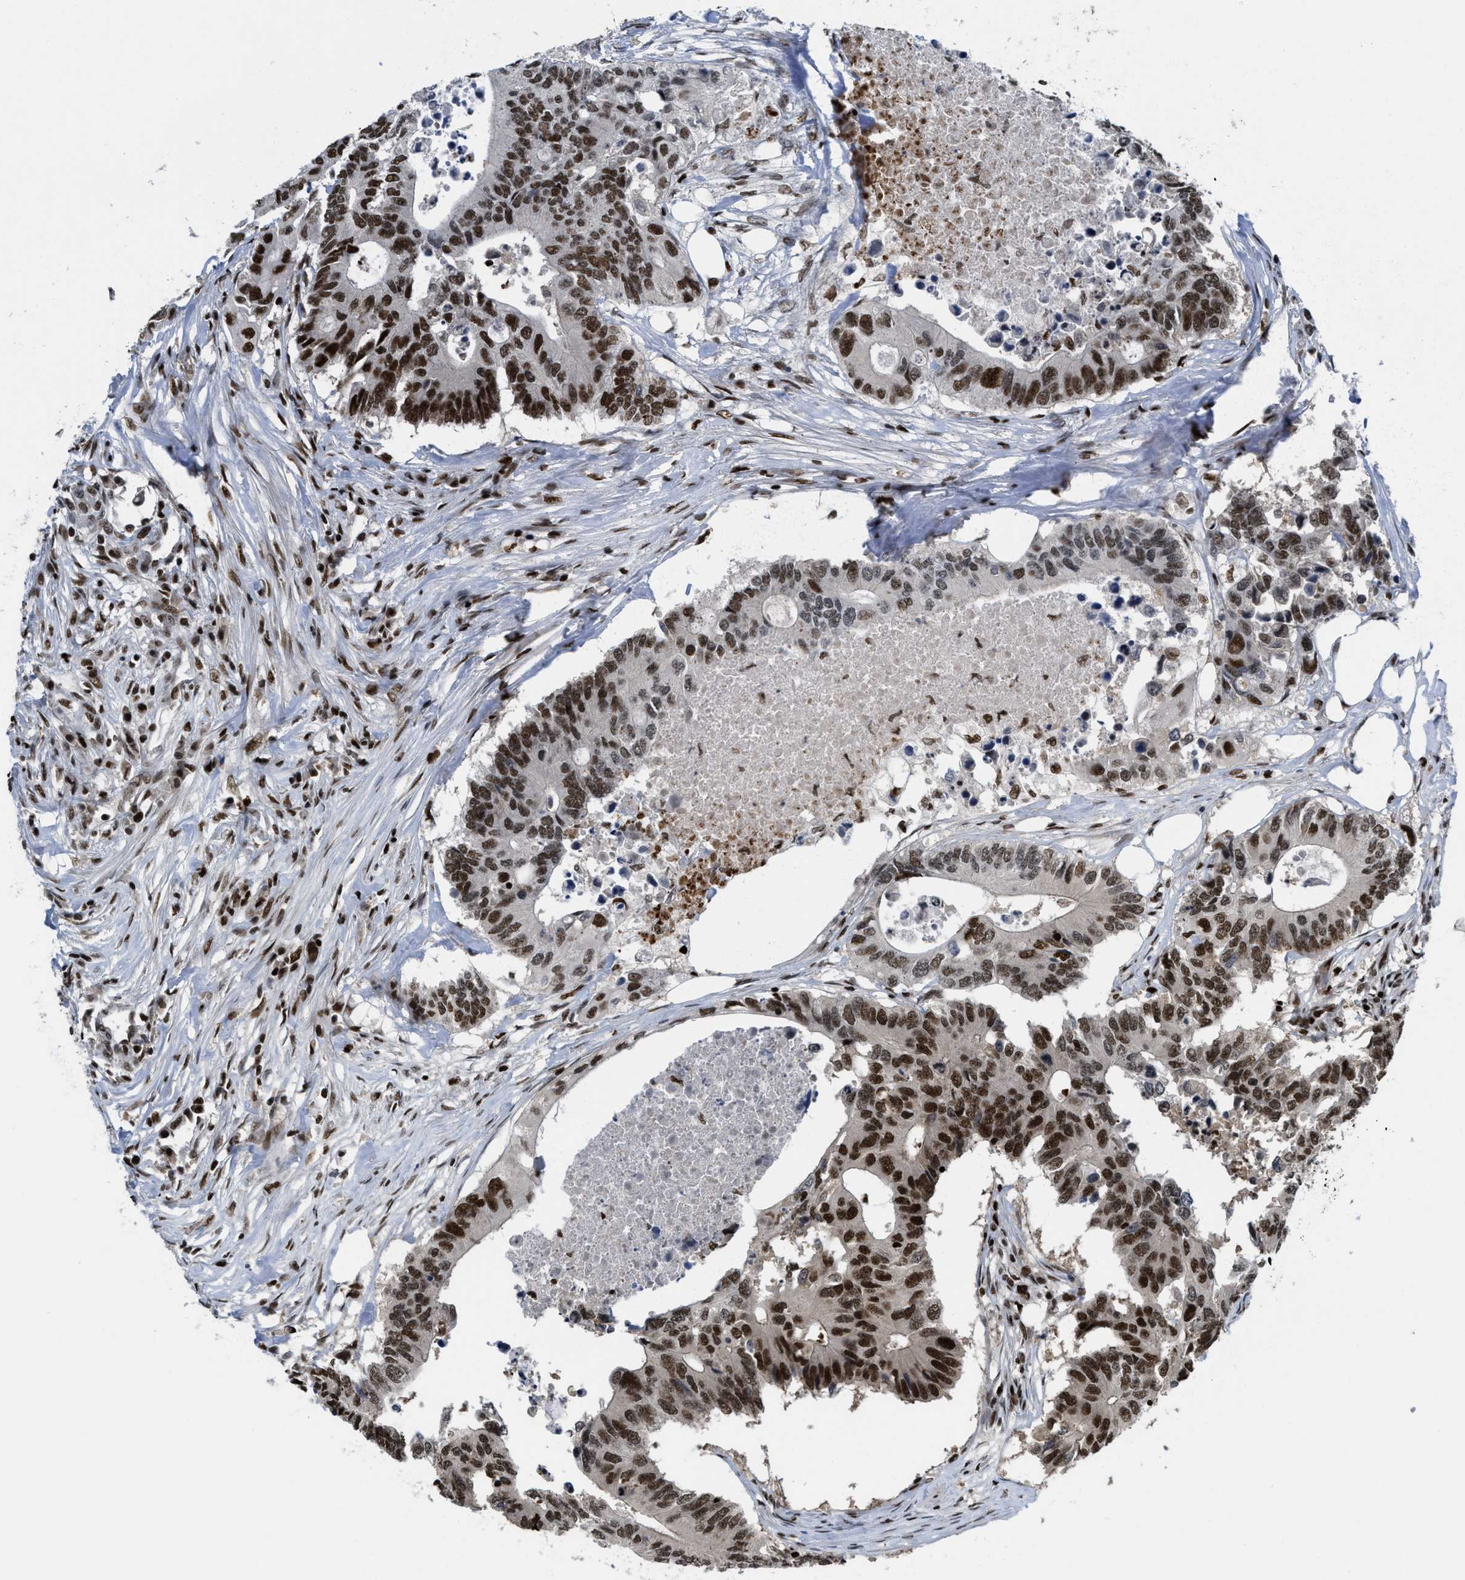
{"staining": {"intensity": "strong", "quantity": ">75%", "location": "nuclear"}, "tissue": "colorectal cancer", "cell_type": "Tumor cells", "image_type": "cancer", "snomed": [{"axis": "morphology", "description": "Adenocarcinoma, NOS"}, {"axis": "topography", "description": "Colon"}], "caption": "This is a photomicrograph of immunohistochemistry staining of colorectal adenocarcinoma, which shows strong positivity in the nuclear of tumor cells.", "gene": "RFX5", "patient": {"sex": "male", "age": 71}}